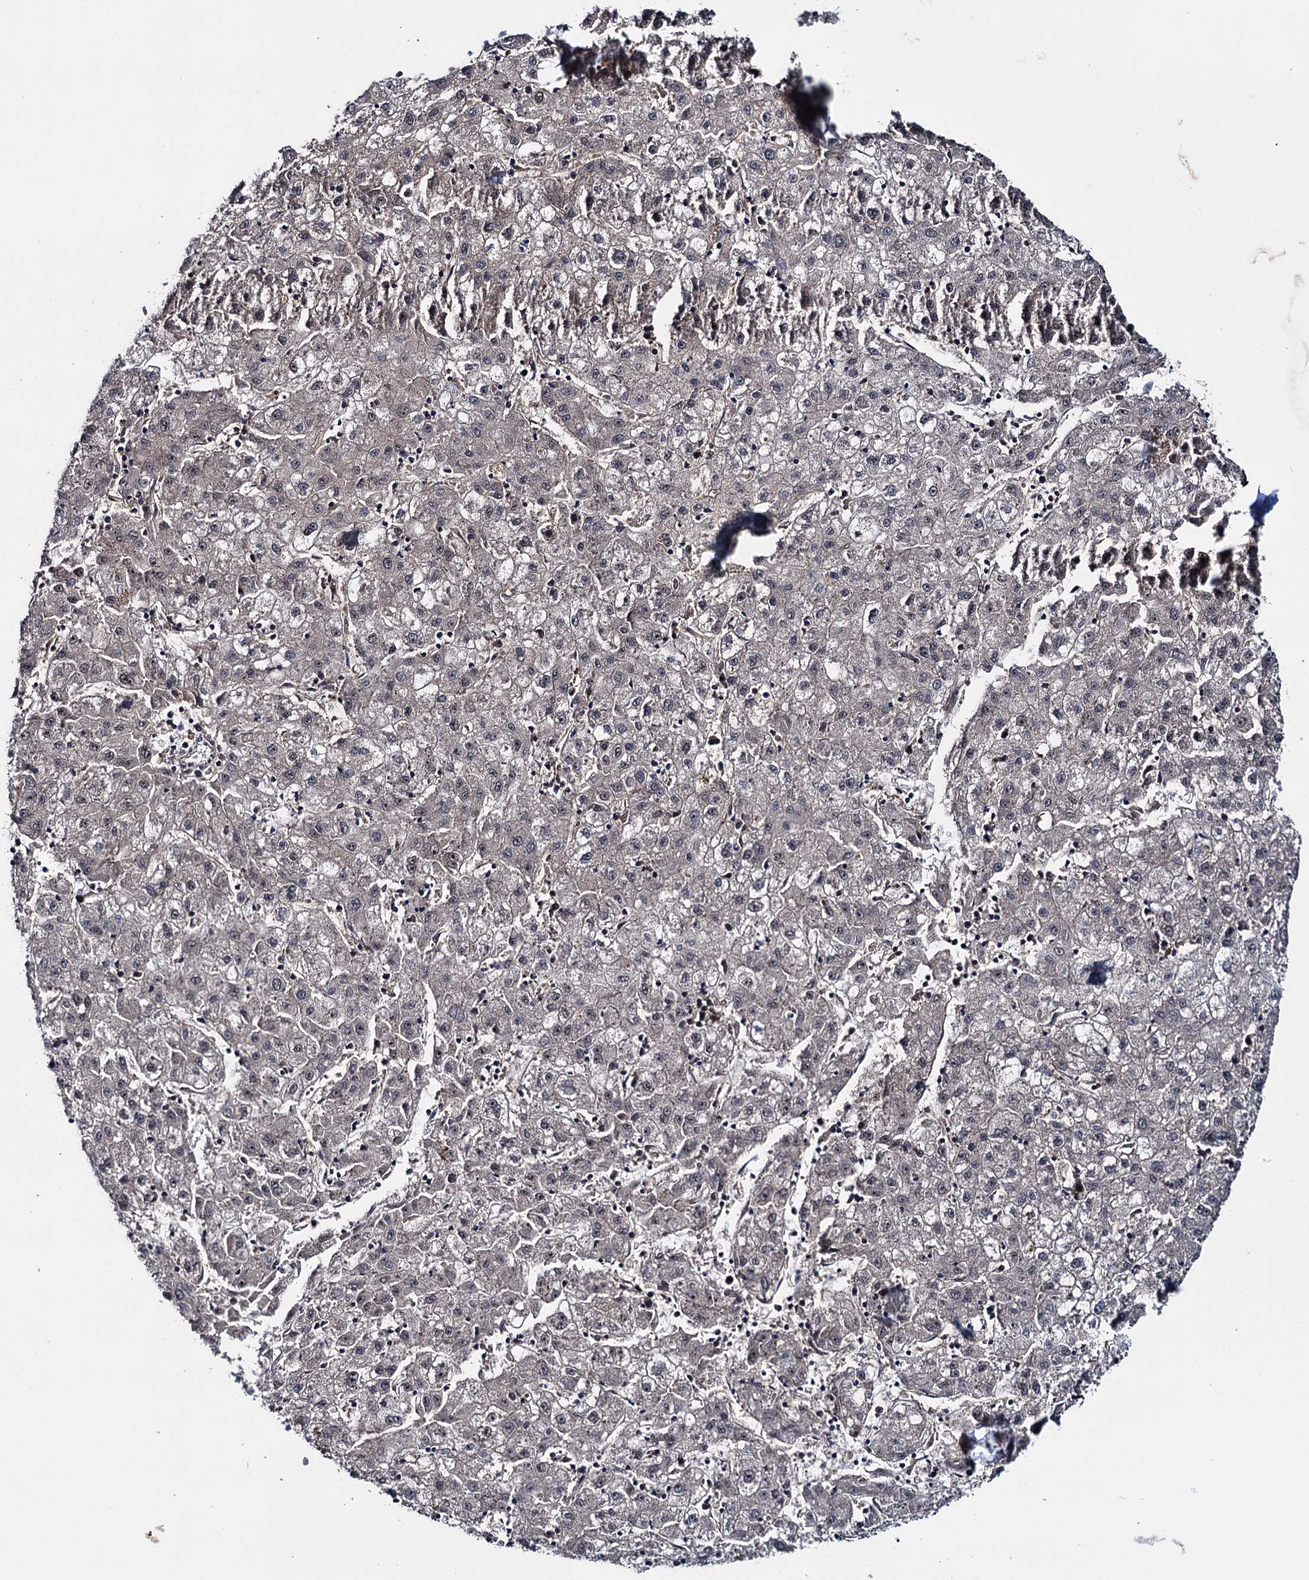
{"staining": {"intensity": "negative", "quantity": "none", "location": "none"}, "tissue": "liver cancer", "cell_type": "Tumor cells", "image_type": "cancer", "snomed": [{"axis": "morphology", "description": "Carcinoma, Hepatocellular, NOS"}, {"axis": "topography", "description": "Liver"}], "caption": "This is a image of immunohistochemistry staining of liver cancer, which shows no staining in tumor cells.", "gene": "EYA4", "patient": {"sex": "male", "age": 72}}